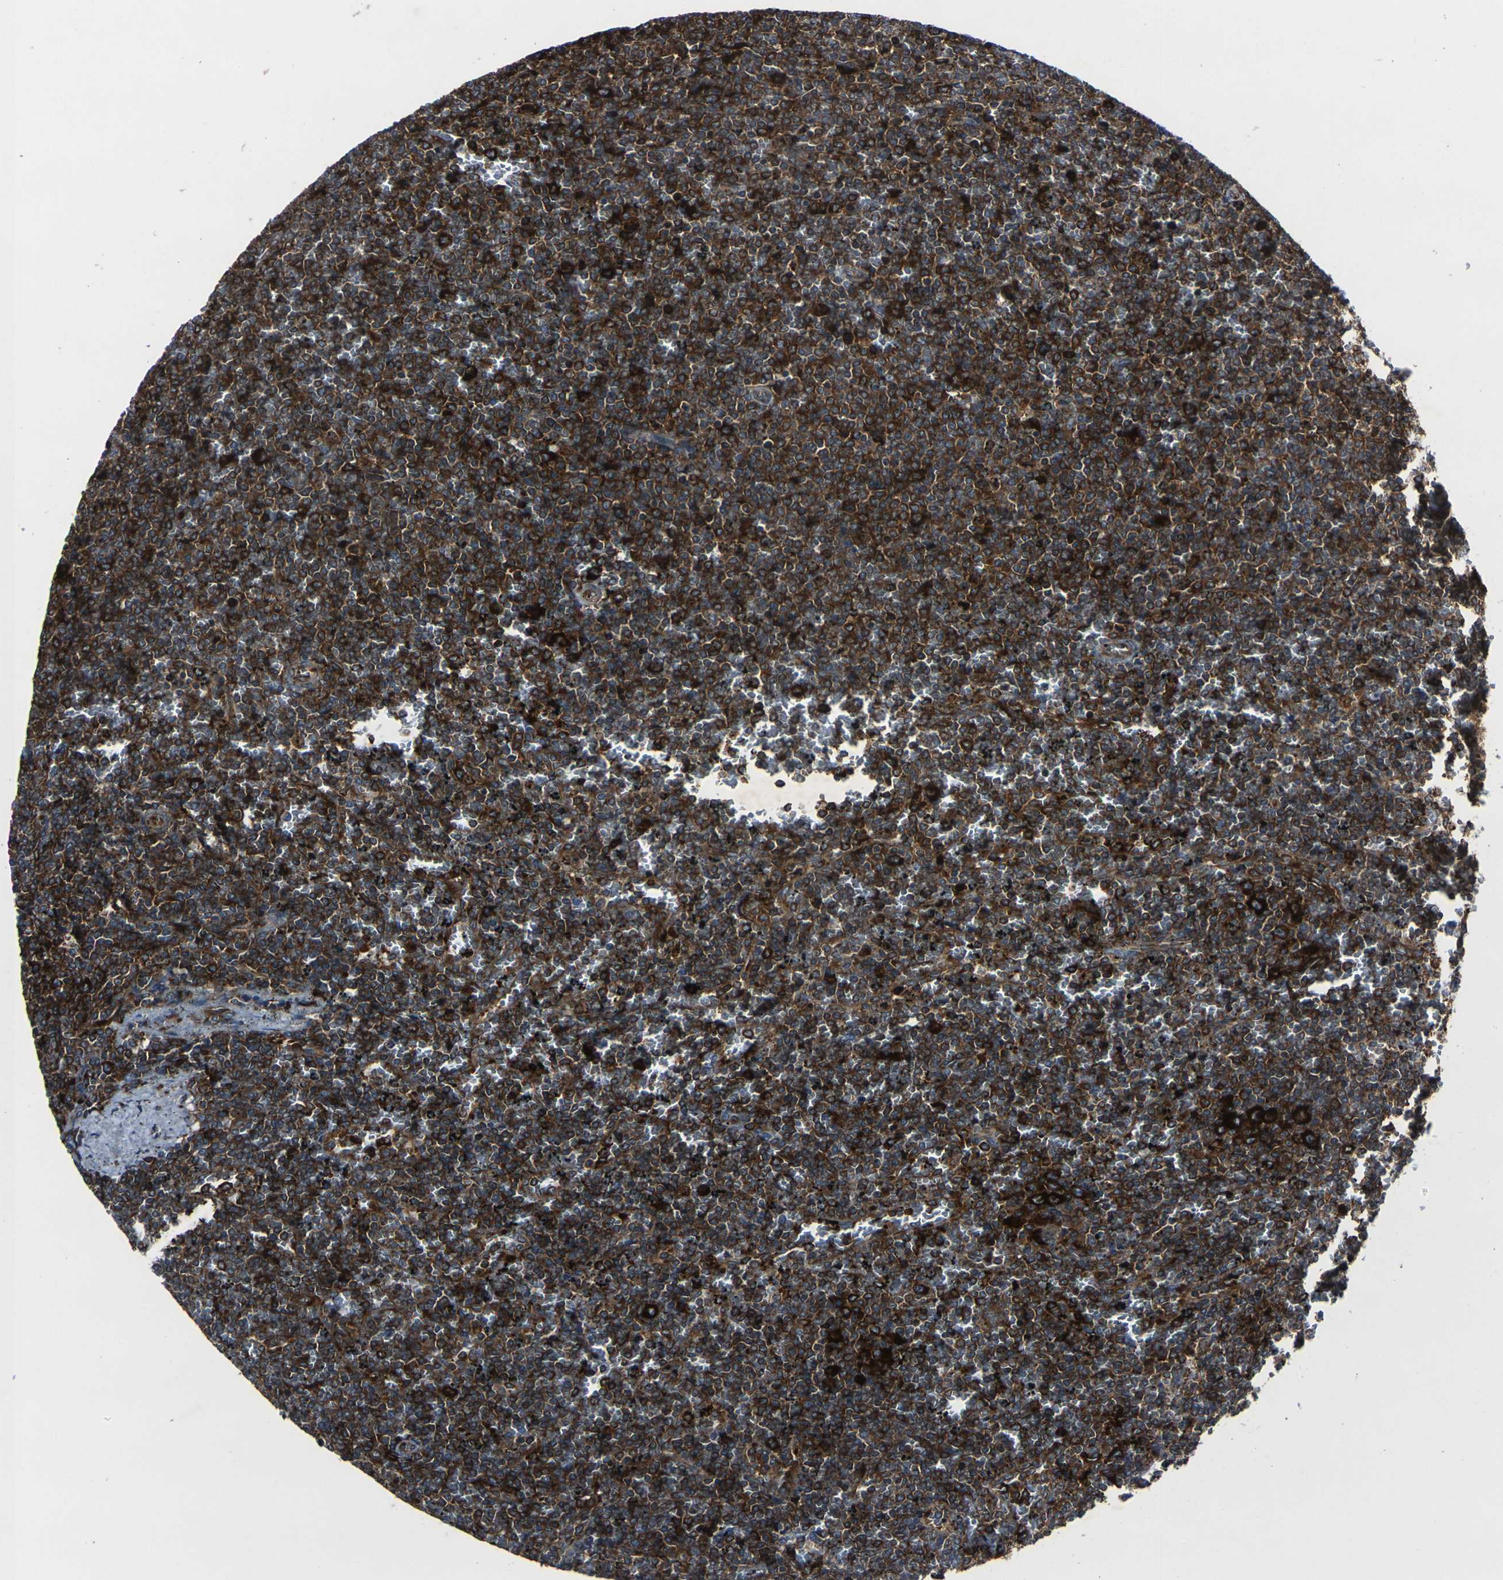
{"staining": {"intensity": "strong", "quantity": ">75%", "location": "cytoplasmic/membranous"}, "tissue": "lymphoma", "cell_type": "Tumor cells", "image_type": "cancer", "snomed": [{"axis": "morphology", "description": "Malignant lymphoma, non-Hodgkin's type, Low grade"}, {"axis": "topography", "description": "Spleen"}], "caption": "A photomicrograph showing strong cytoplasmic/membranous staining in about >75% of tumor cells in low-grade malignant lymphoma, non-Hodgkin's type, as visualized by brown immunohistochemical staining.", "gene": "MARCHF2", "patient": {"sex": "female", "age": 77}}